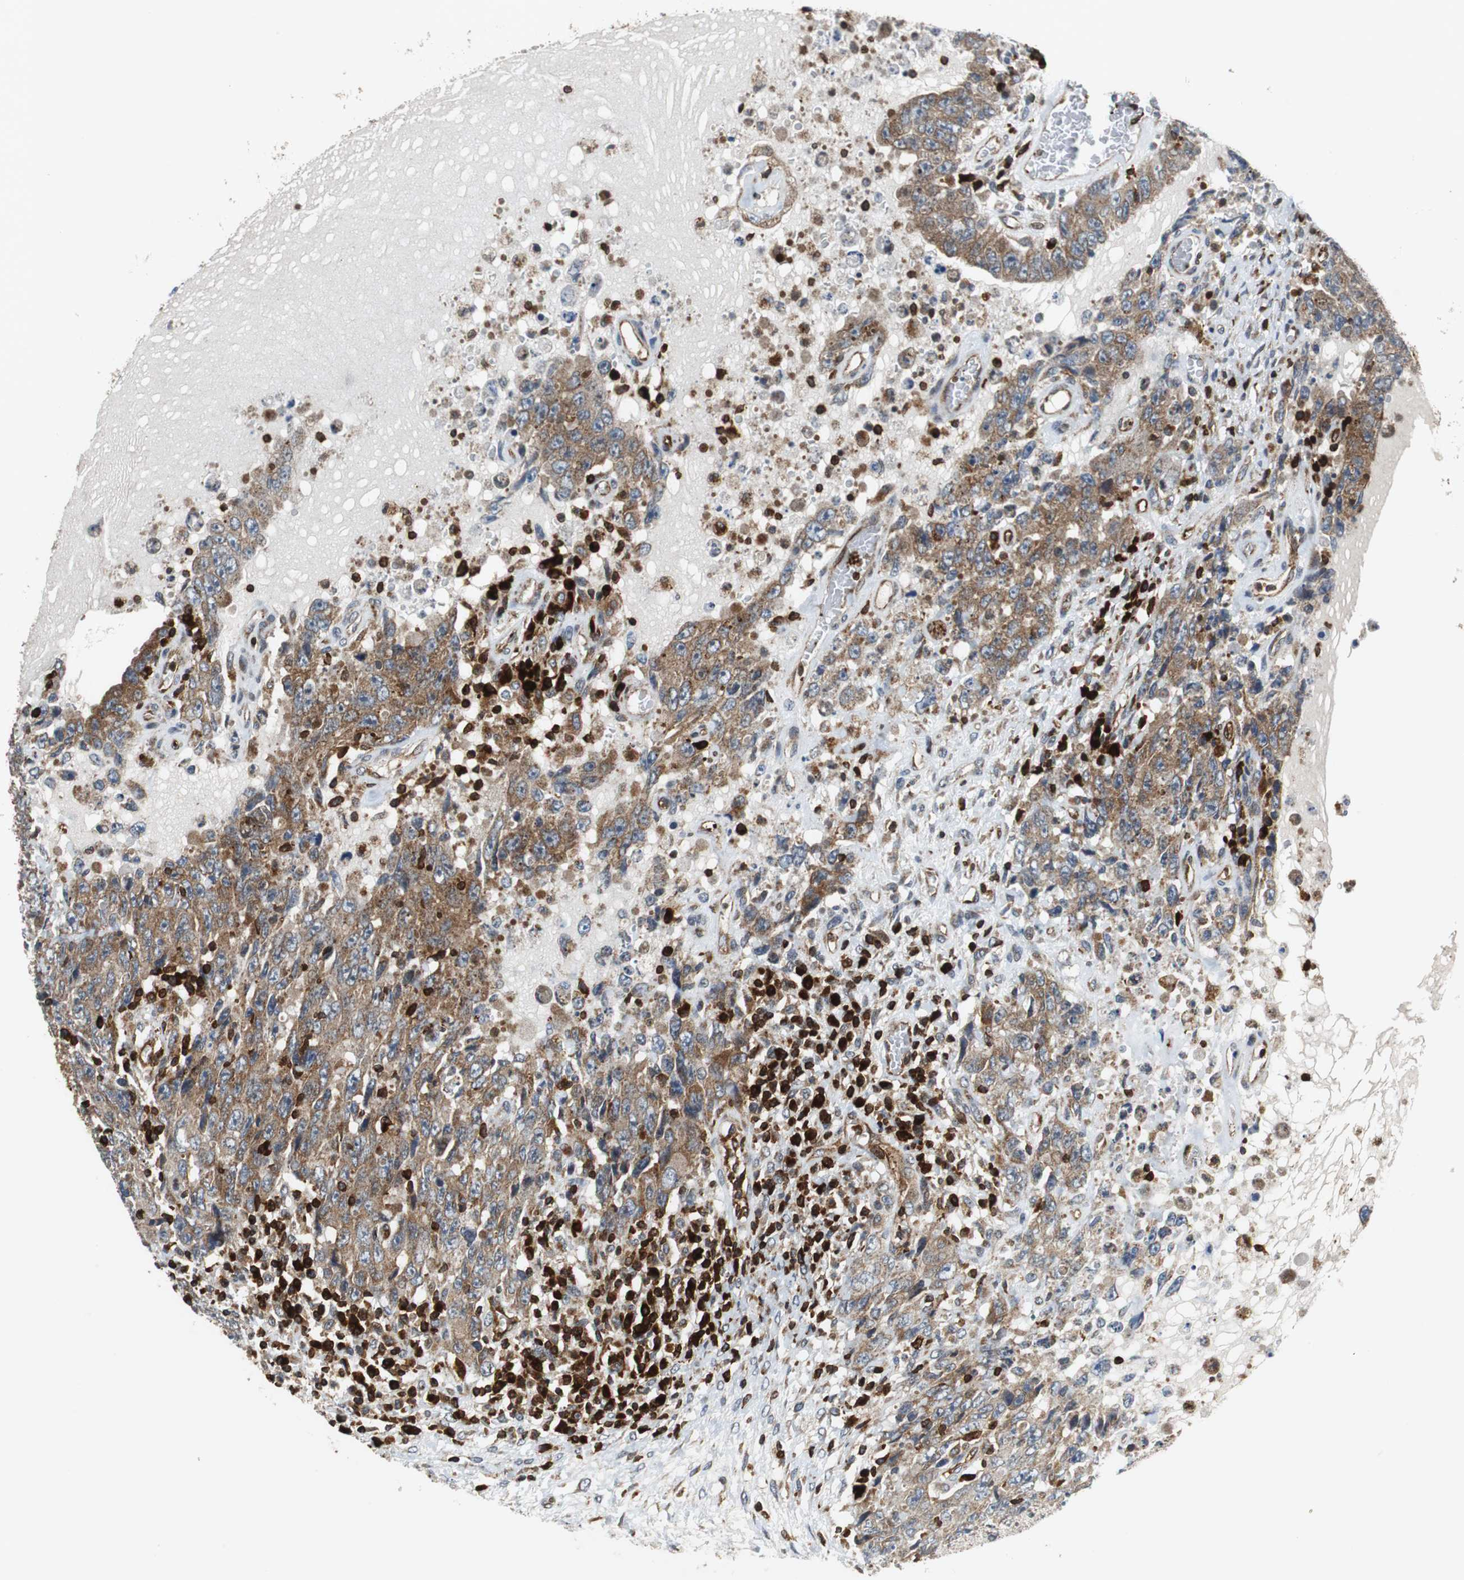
{"staining": {"intensity": "moderate", "quantity": ">75%", "location": "cytoplasmic/membranous"}, "tissue": "testis cancer", "cell_type": "Tumor cells", "image_type": "cancer", "snomed": [{"axis": "morphology", "description": "Carcinoma, Embryonal, NOS"}, {"axis": "topography", "description": "Testis"}], "caption": "Immunohistochemistry (IHC) of human testis cancer exhibits medium levels of moderate cytoplasmic/membranous staining in approximately >75% of tumor cells. The staining is performed using DAB brown chromogen to label protein expression. The nuclei are counter-stained blue using hematoxylin.", "gene": "TUBA4A", "patient": {"sex": "male", "age": 26}}